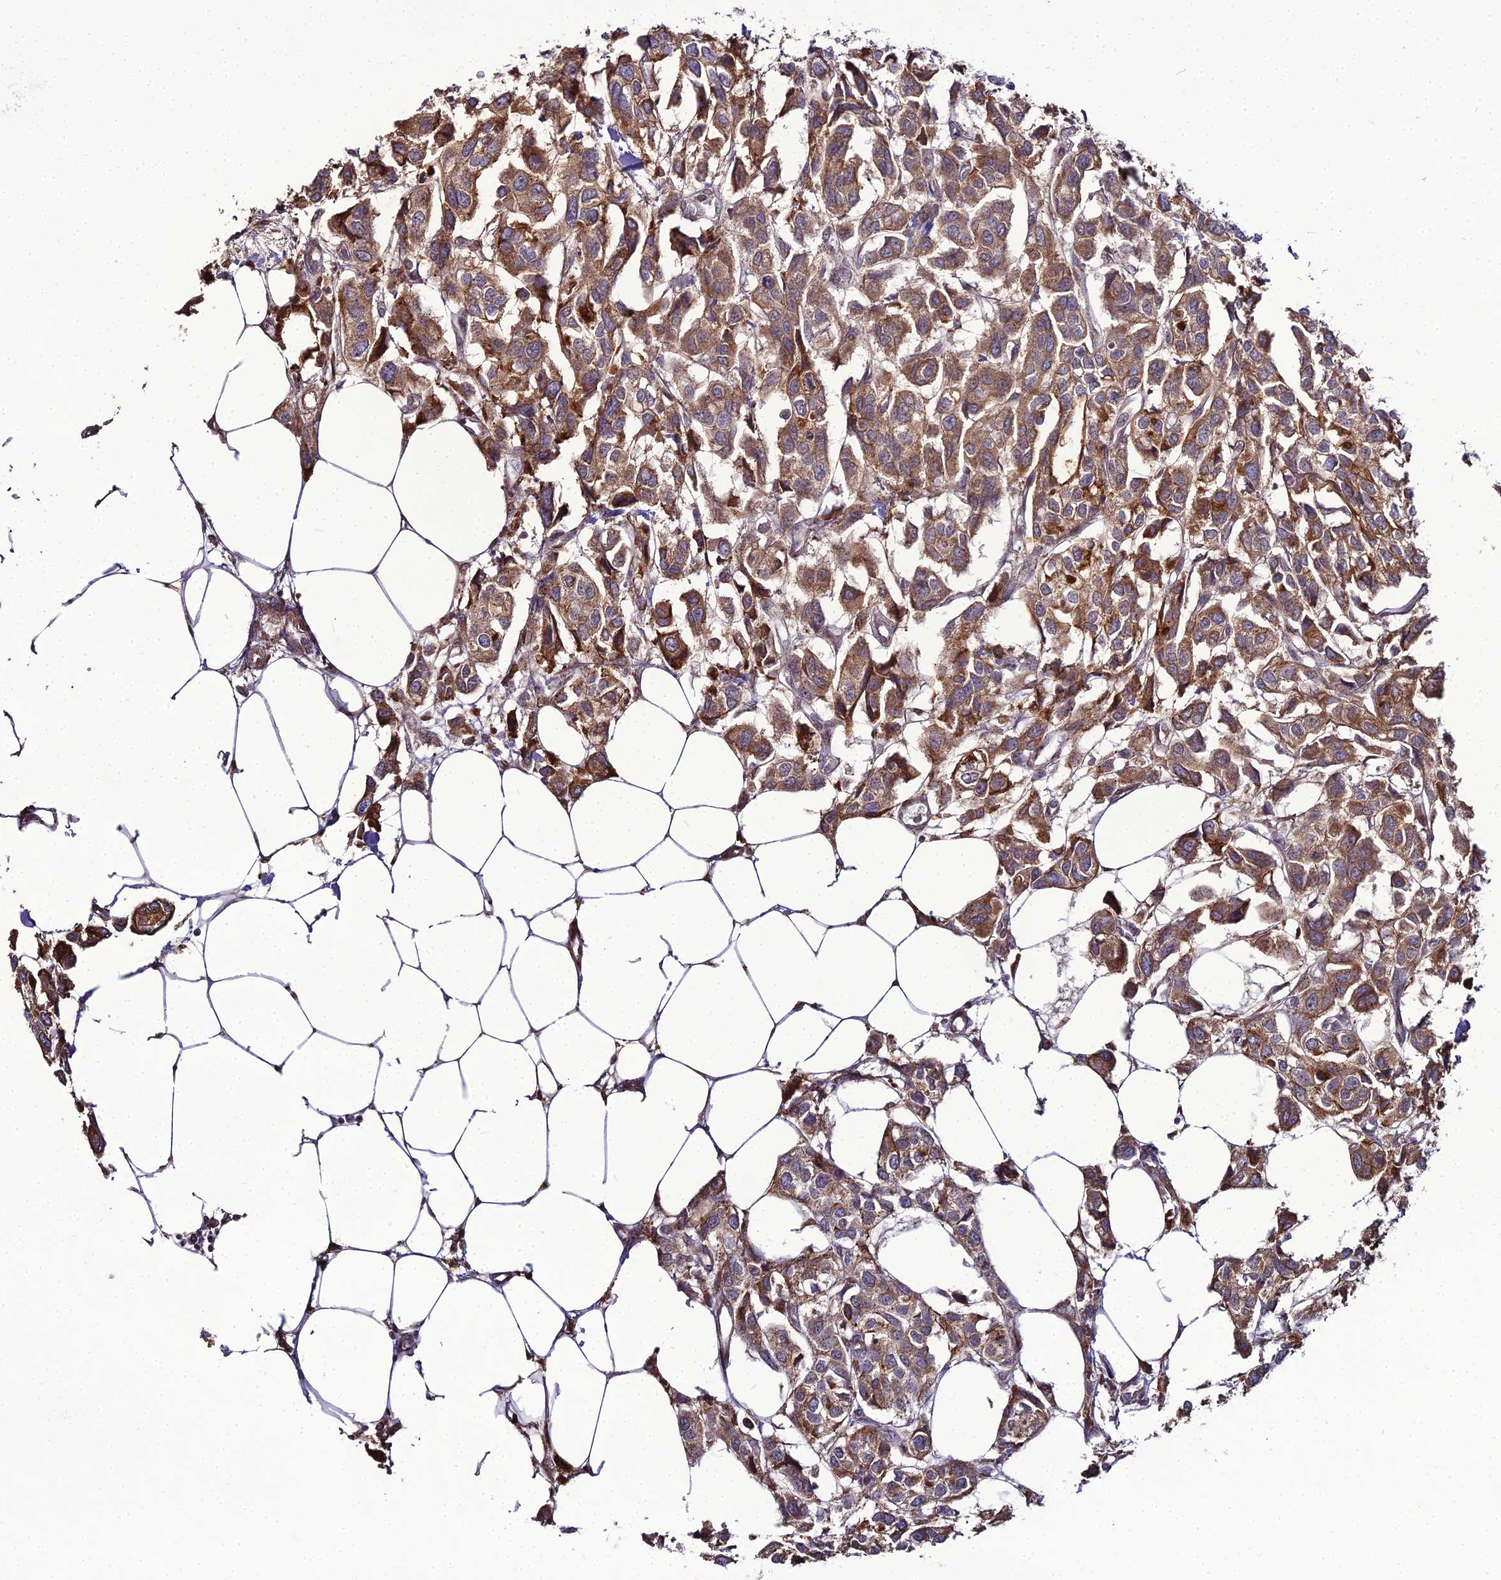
{"staining": {"intensity": "moderate", "quantity": ">75%", "location": "cytoplasmic/membranous"}, "tissue": "urothelial cancer", "cell_type": "Tumor cells", "image_type": "cancer", "snomed": [{"axis": "morphology", "description": "Urothelial carcinoma, High grade"}, {"axis": "topography", "description": "Urinary bladder"}], "caption": "Brown immunohistochemical staining in human urothelial cancer demonstrates moderate cytoplasmic/membranous positivity in approximately >75% of tumor cells.", "gene": "TROAP", "patient": {"sex": "male", "age": 67}}